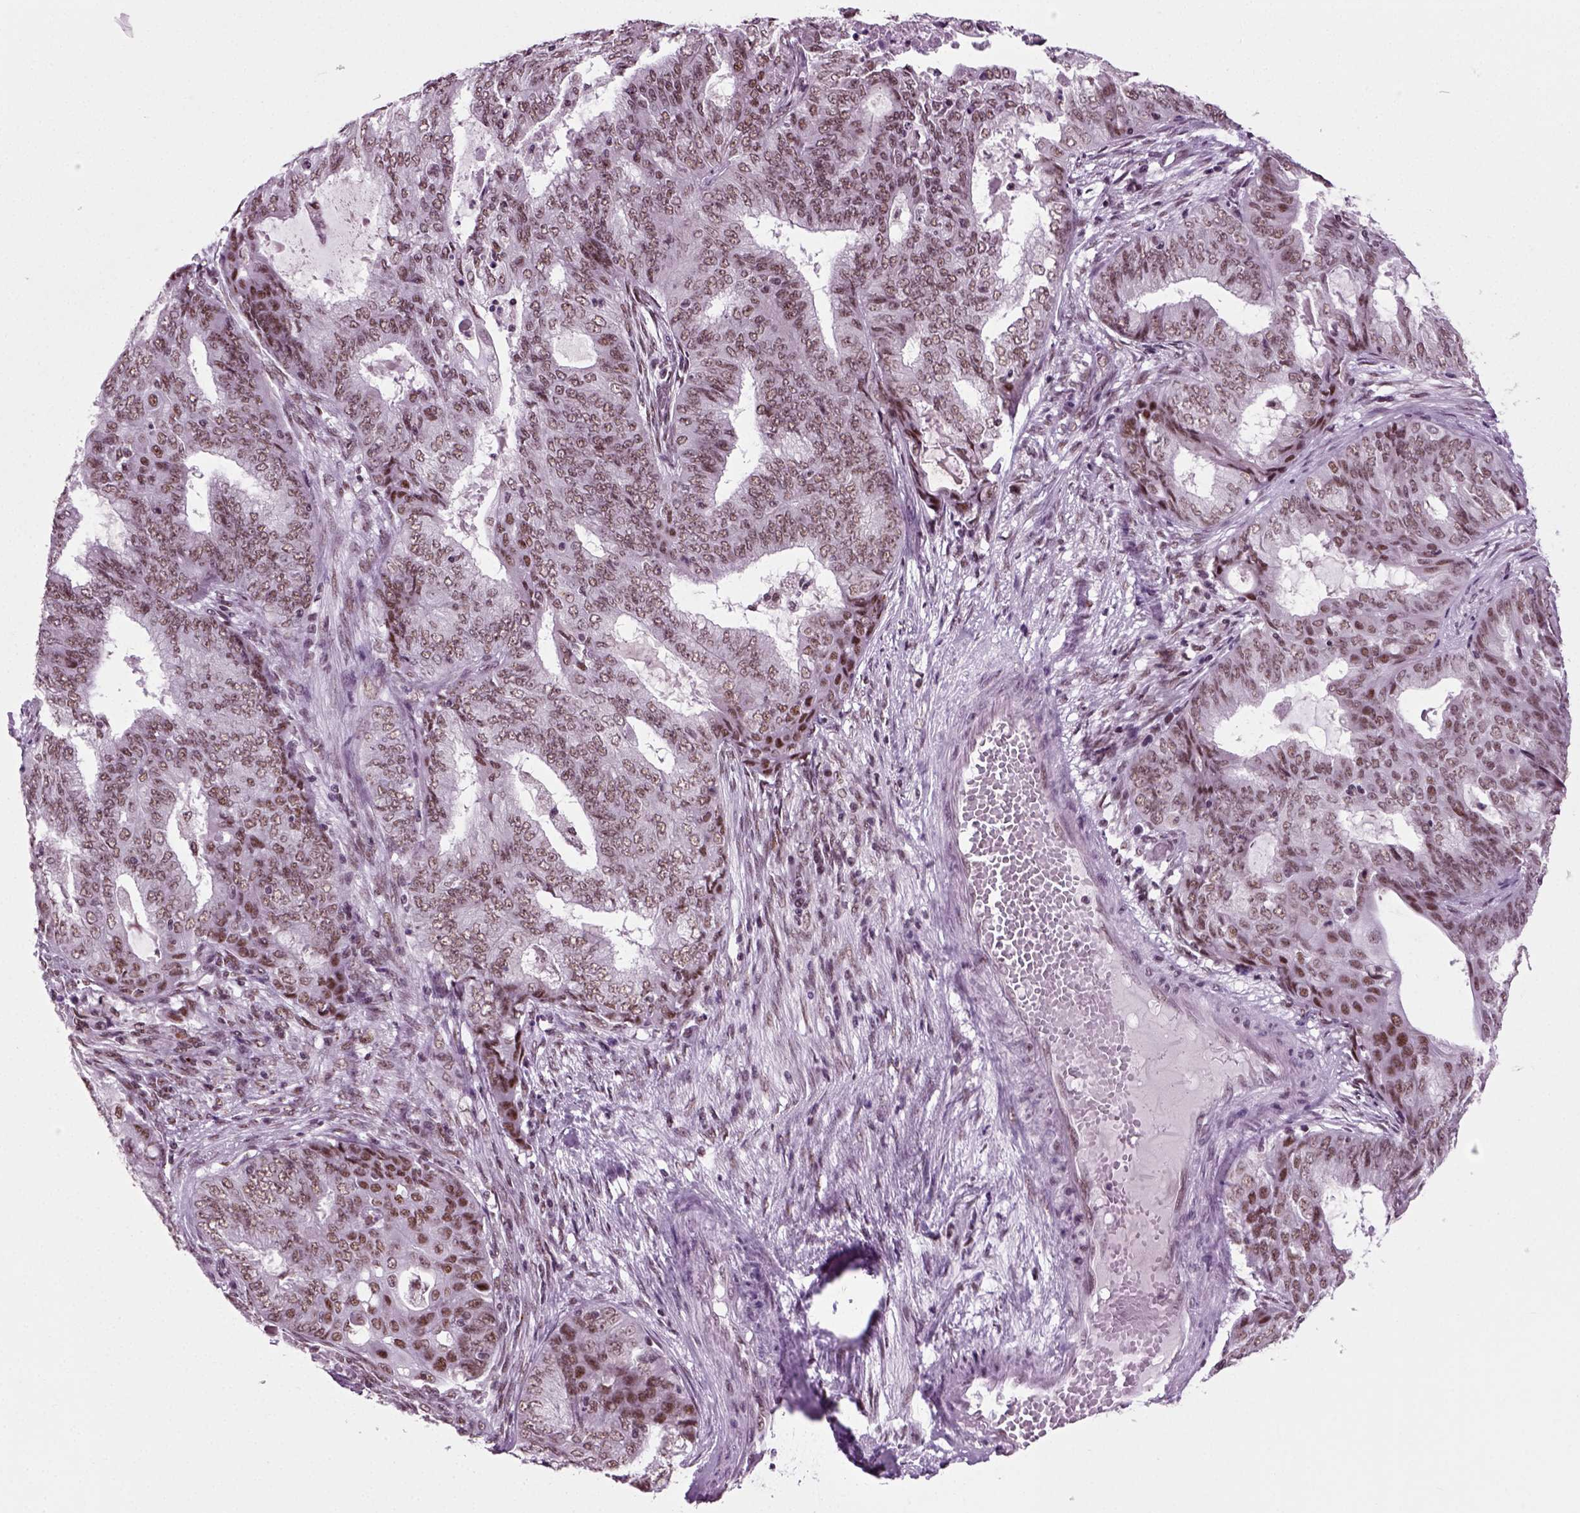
{"staining": {"intensity": "moderate", "quantity": "25%-75%", "location": "nuclear"}, "tissue": "endometrial cancer", "cell_type": "Tumor cells", "image_type": "cancer", "snomed": [{"axis": "morphology", "description": "Adenocarcinoma, NOS"}, {"axis": "topography", "description": "Endometrium"}], "caption": "Tumor cells display medium levels of moderate nuclear positivity in about 25%-75% of cells in human endometrial adenocarcinoma.", "gene": "RCOR3", "patient": {"sex": "female", "age": 62}}